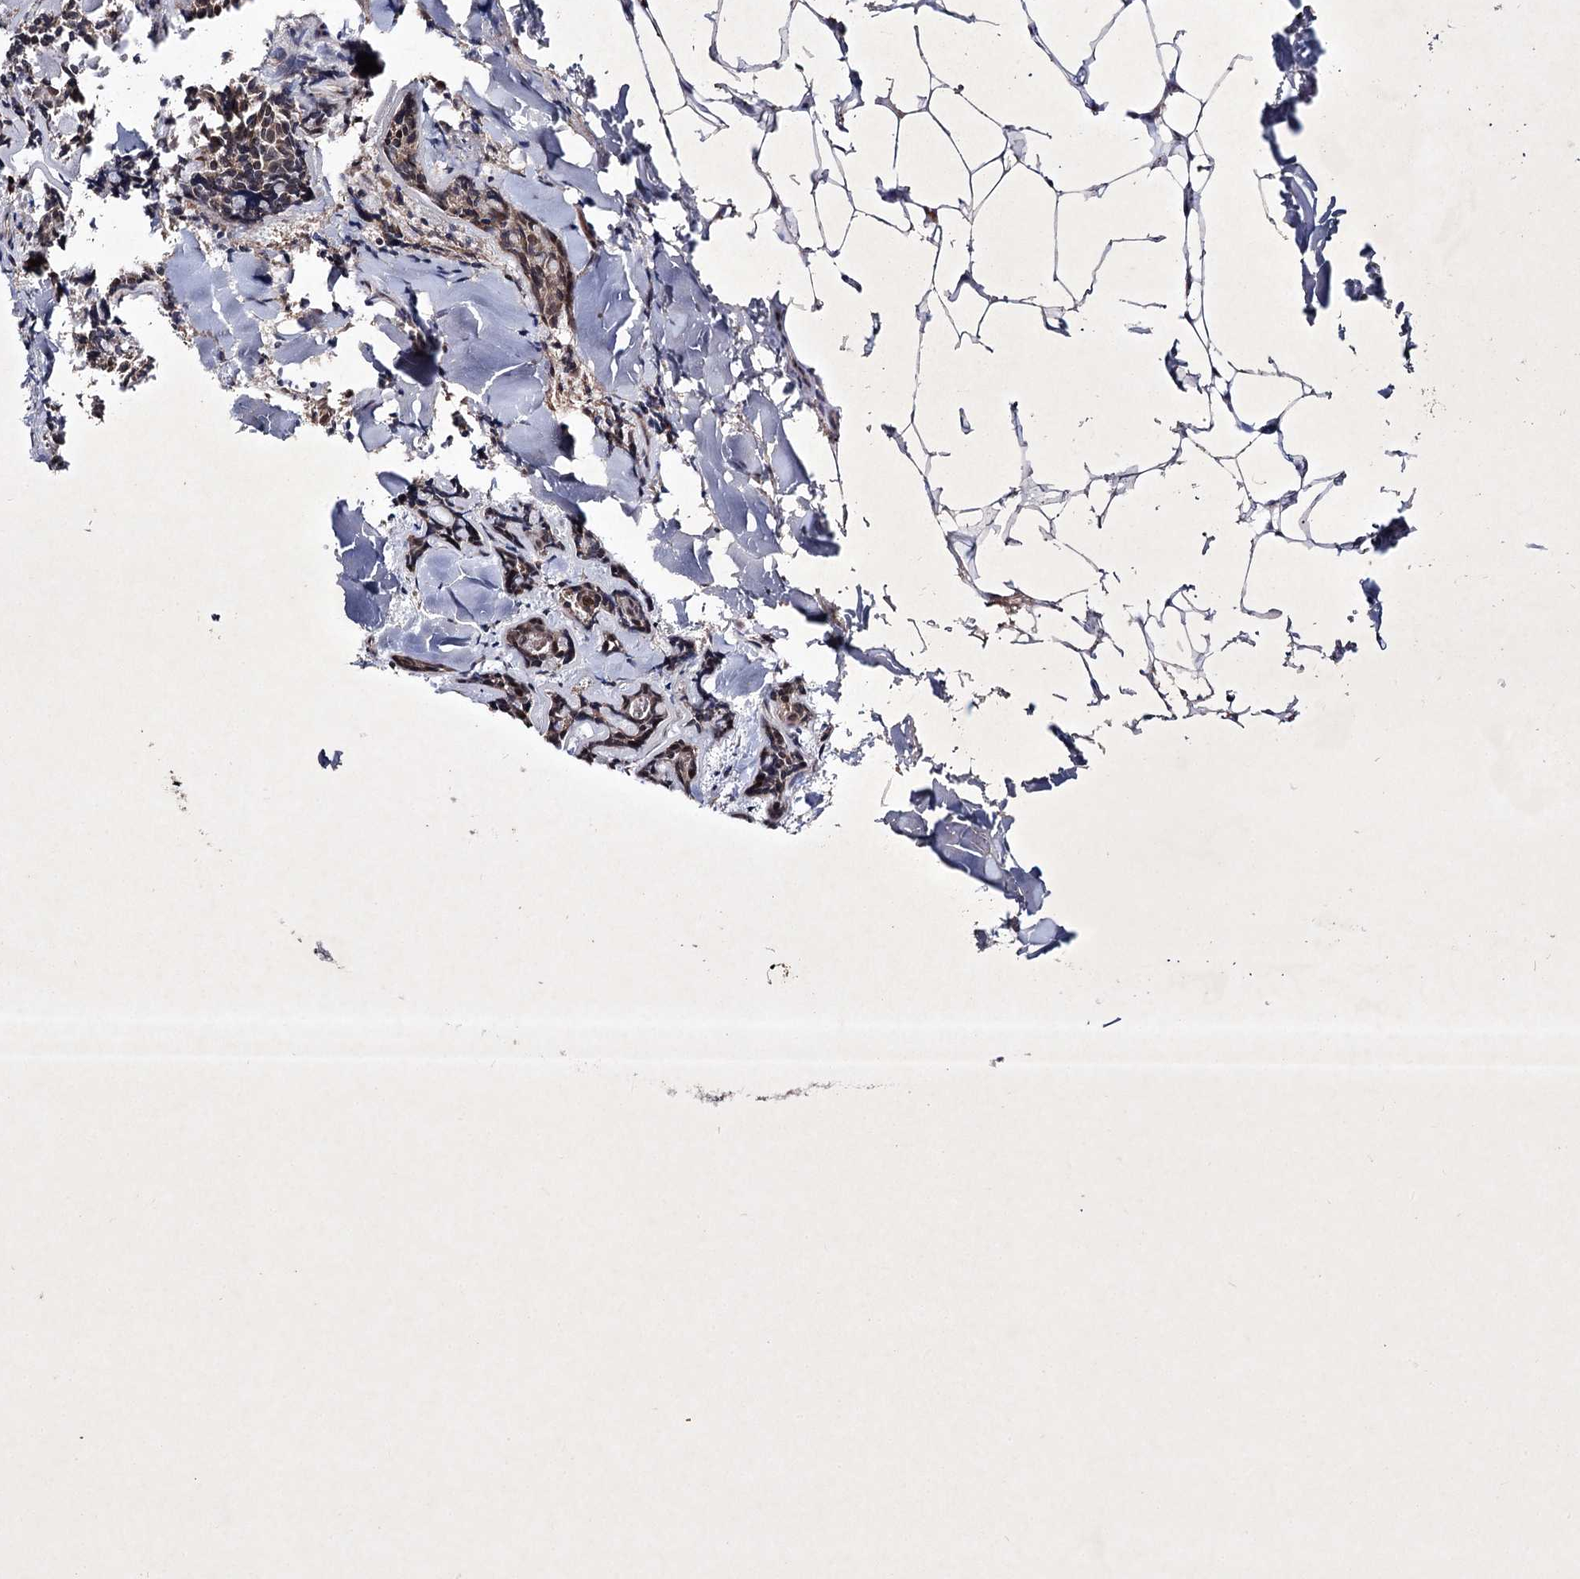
{"staining": {"intensity": "moderate", "quantity": ">75%", "location": "nuclear"}, "tissue": "head and neck cancer", "cell_type": "Tumor cells", "image_type": "cancer", "snomed": [{"axis": "morphology", "description": "Adenocarcinoma, NOS"}, {"axis": "topography", "description": "Salivary gland"}, {"axis": "topography", "description": "Head-Neck"}], "caption": "This is a histology image of IHC staining of head and neck cancer (adenocarcinoma), which shows moderate expression in the nuclear of tumor cells.", "gene": "ALG9", "patient": {"sex": "female", "age": 63}}